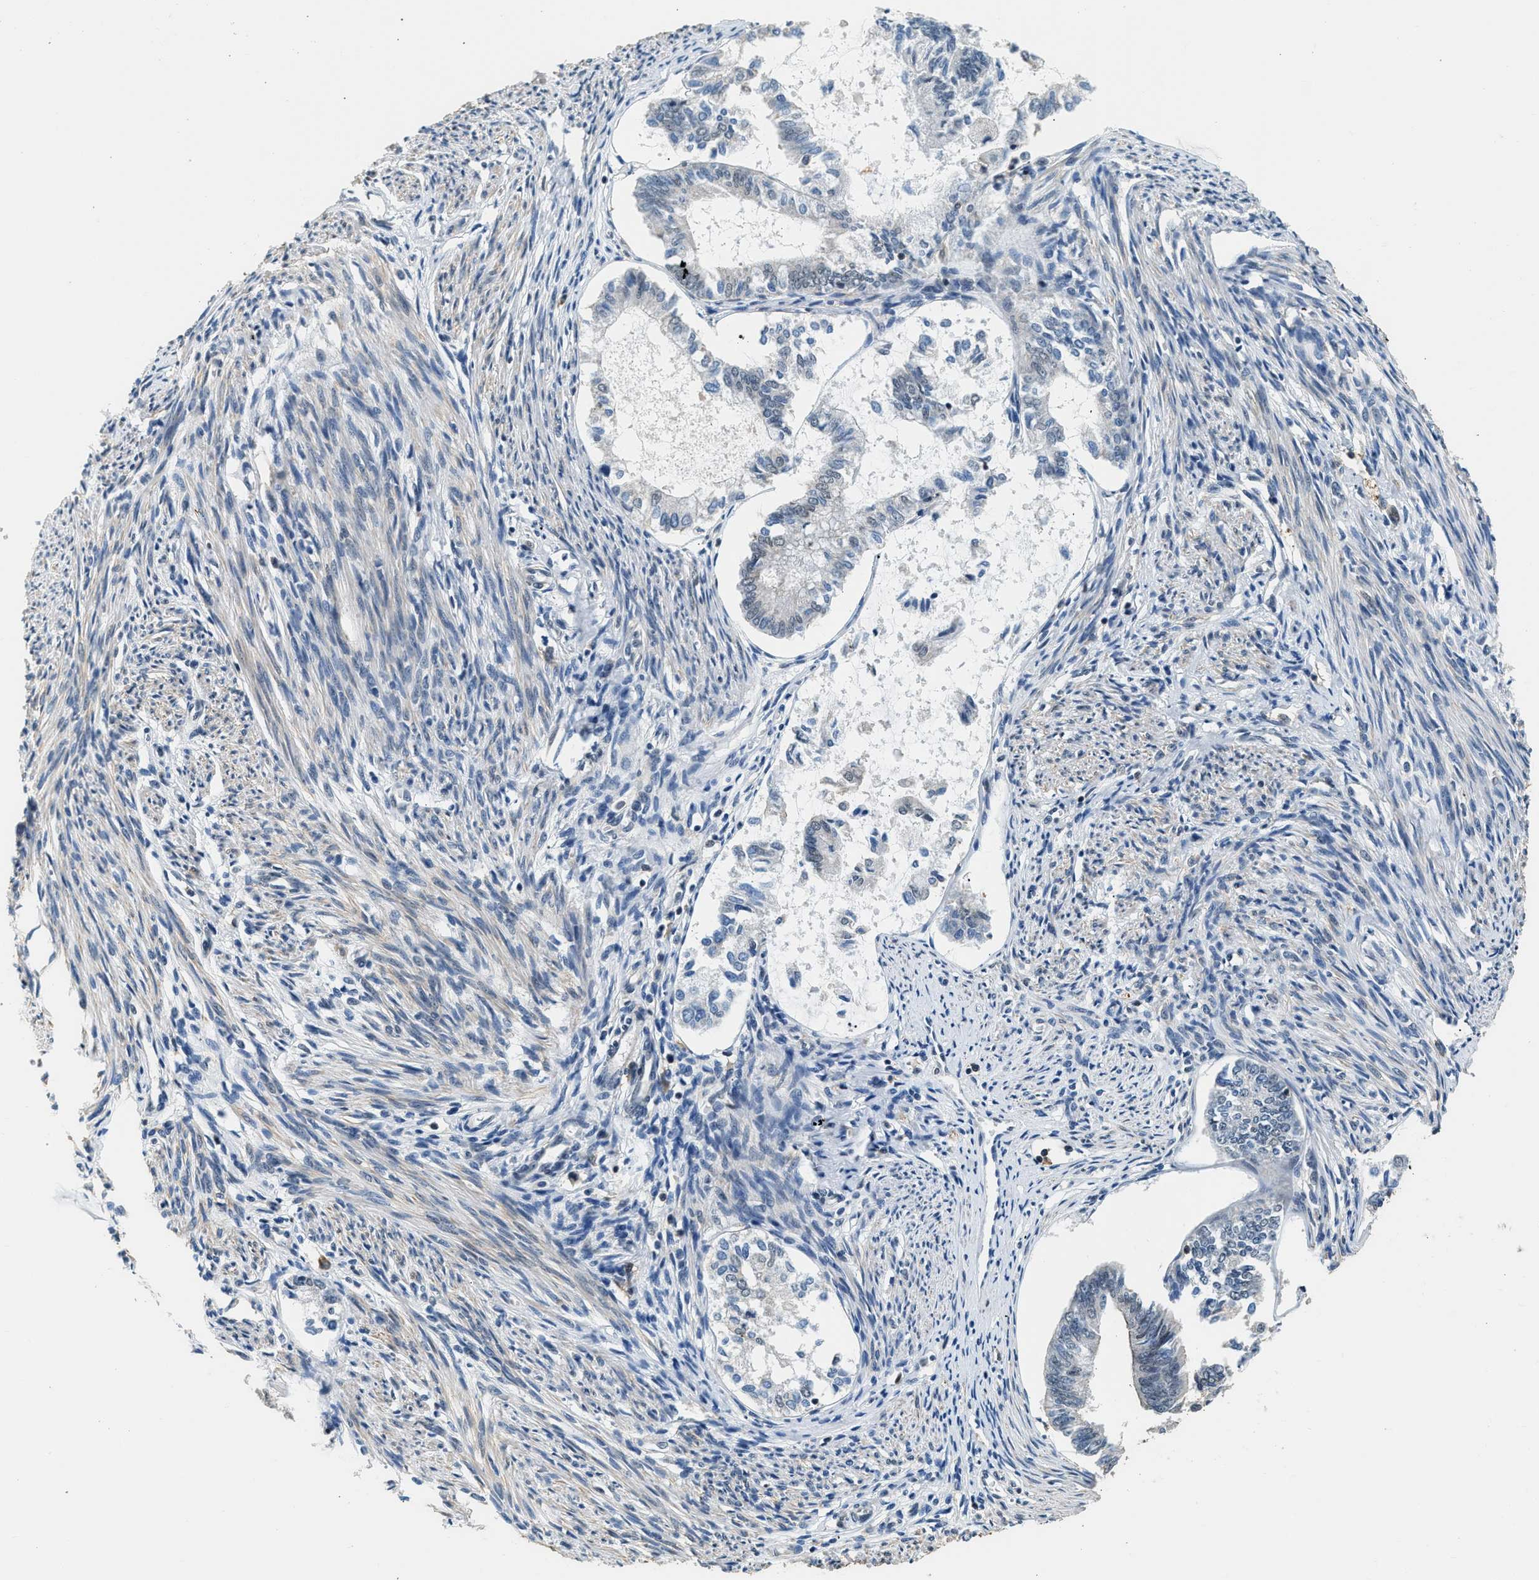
{"staining": {"intensity": "negative", "quantity": "none", "location": "none"}, "tissue": "endometrial cancer", "cell_type": "Tumor cells", "image_type": "cancer", "snomed": [{"axis": "morphology", "description": "Adenocarcinoma, NOS"}, {"axis": "topography", "description": "Endometrium"}], "caption": "Micrograph shows no significant protein staining in tumor cells of endometrial adenocarcinoma.", "gene": "MTMR1", "patient": {"sex": "female", "age": 86}}